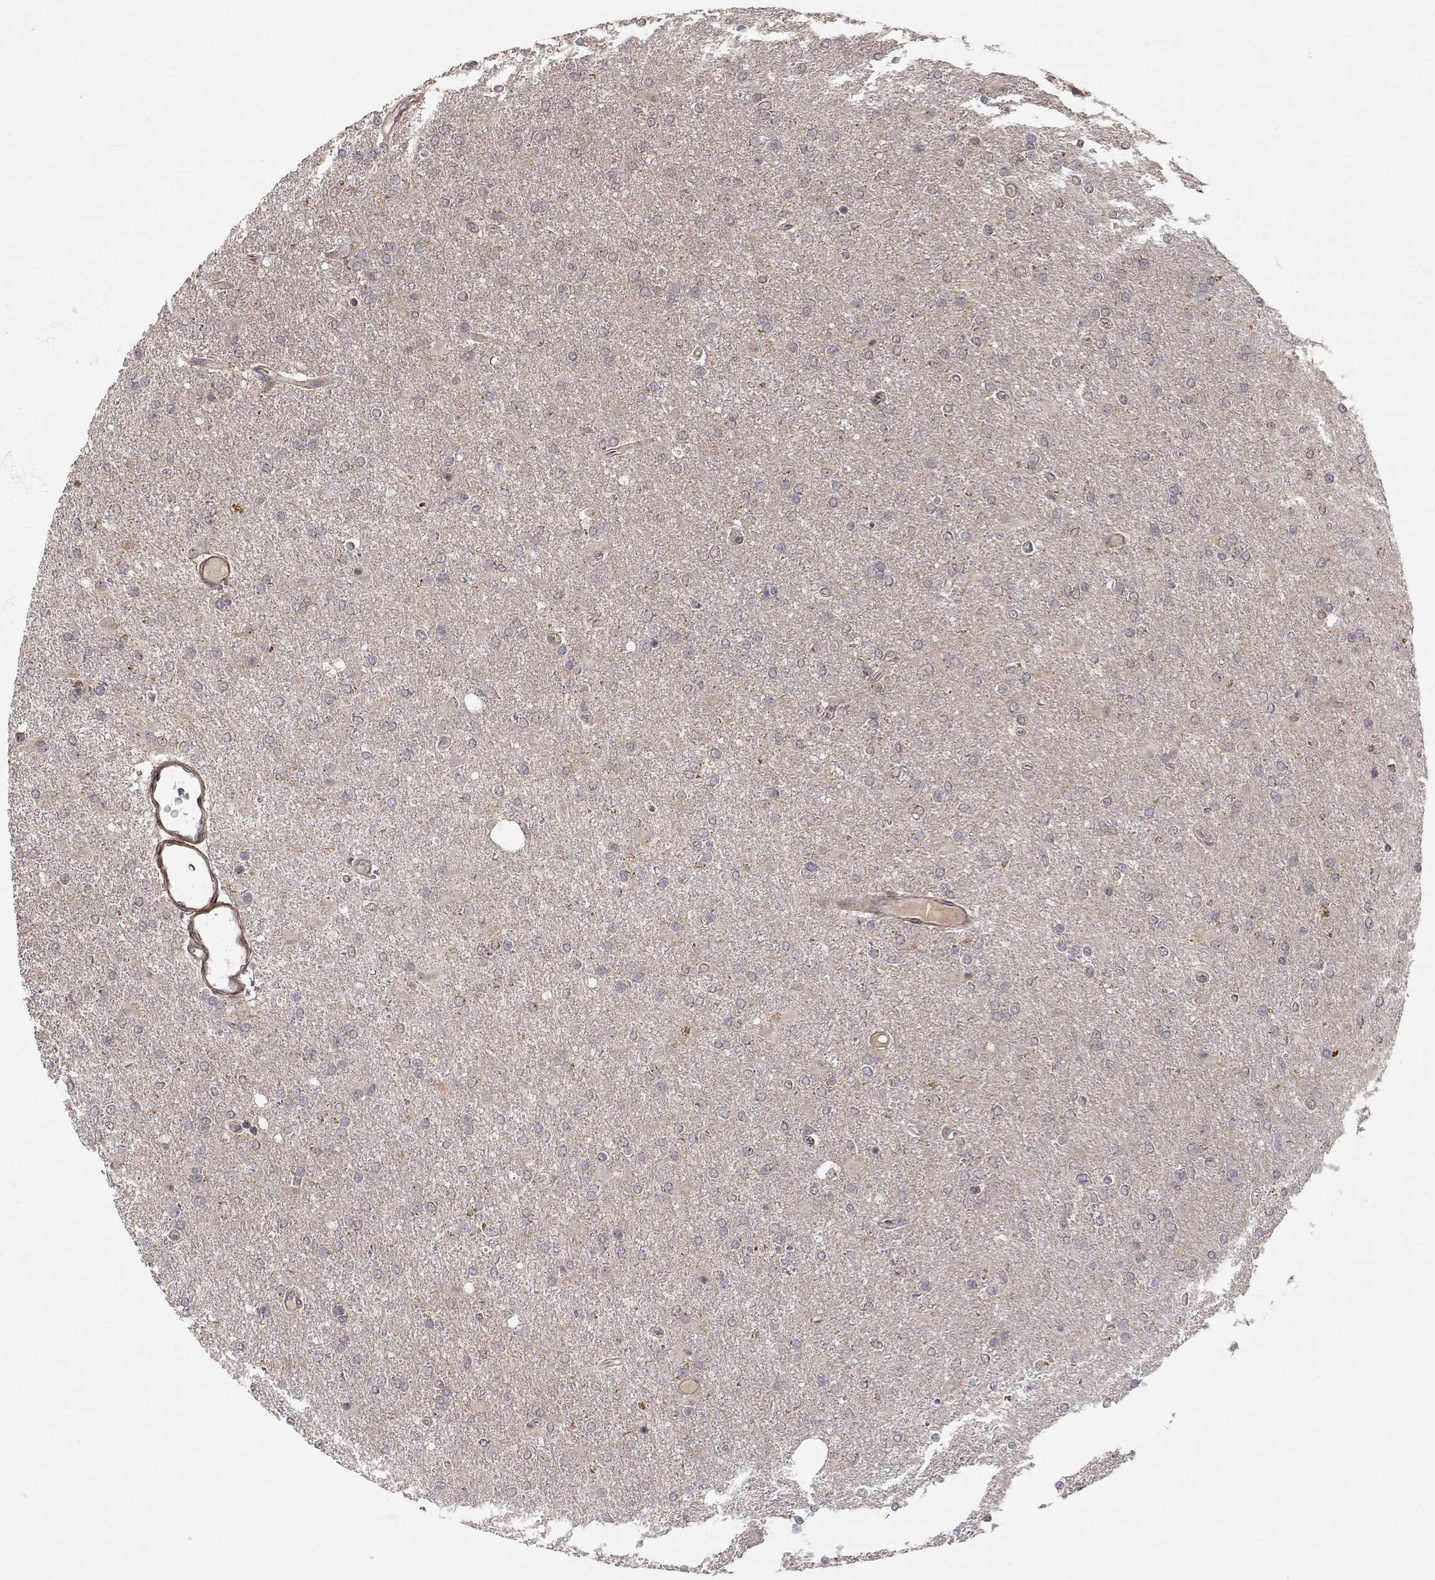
{"staining": {"intensity": "negative", "quantity": "none", "location": "none"}, "tissue": "glioma", "cell_type": "Tumor cells", "image_type": "cancer", "snomed": [{"axis": "morphology", "description": "Glioma, malignant, High grade"}, {"axis": "topography", "description": "Cerebral cortex"}], "caption": "The image shows no staining of tumor cells in glioma. (Brightfield microscopy of DAB immunohistochemistry at high magnification).", "gene": "APC", "patient": {"sex": "male", "age": 70}}